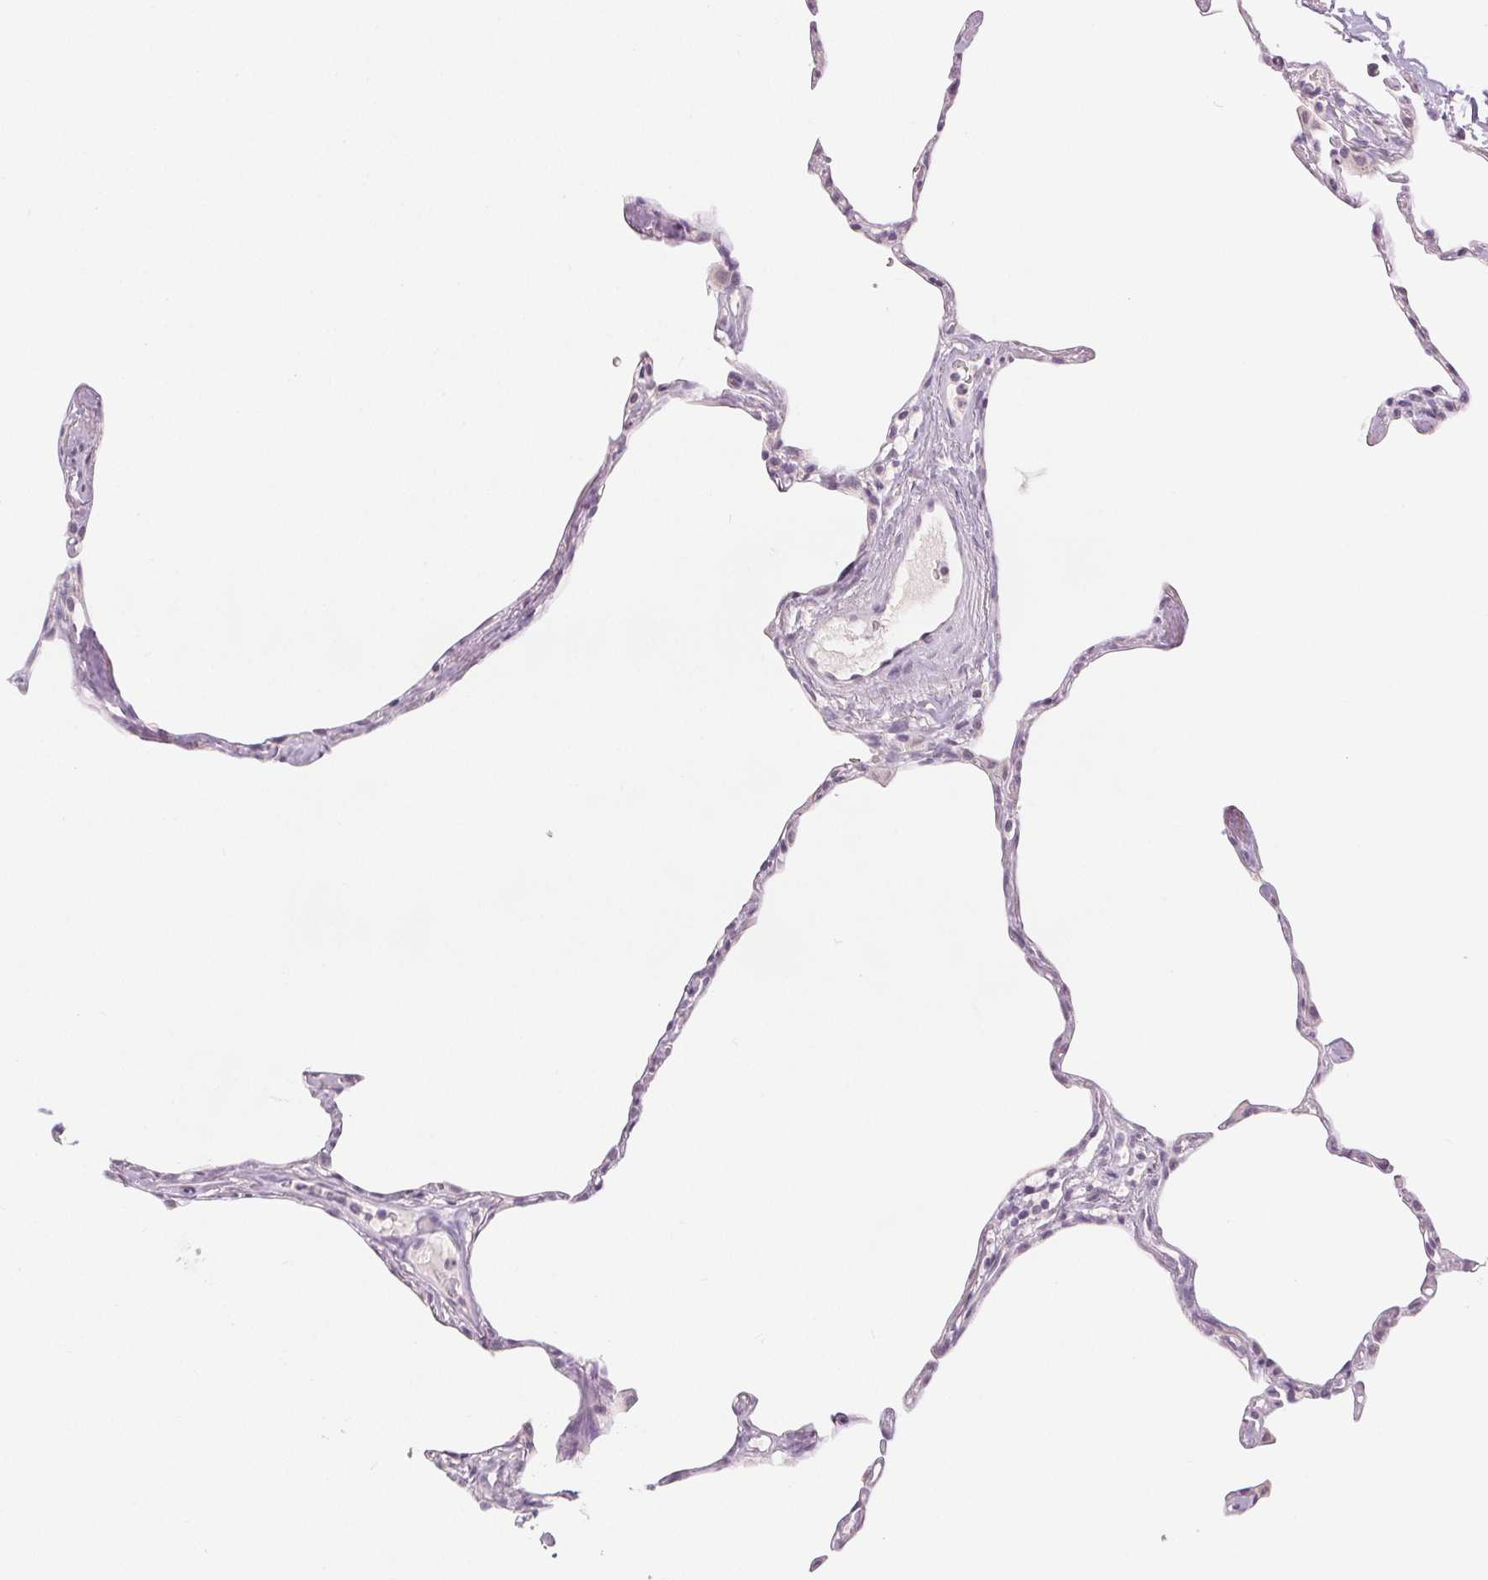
{"staining": {"intensity": "negative", "quantity": "none", "location": "none"}, "tissue": "lung", "cell_type": "Alveolar cells", "image_type": "normal", "snomed": [{"axis": "morphology", "description": "Normal tissue, NOS"}, {"axis": "topography", "description": "Lung"}], "caption": "Protein analysis of unremarkable lung displays no significant positivity in alveolar cells. The staining was performed using DAB (3,3'-diaminobenzidine) to visualize the protein expression in brown, while the nuclei were stained in blue with hematoxylin (Magnification: 20x).", "gene": "SLC27A5", "patient": {"sex": "male", "age": 65}}